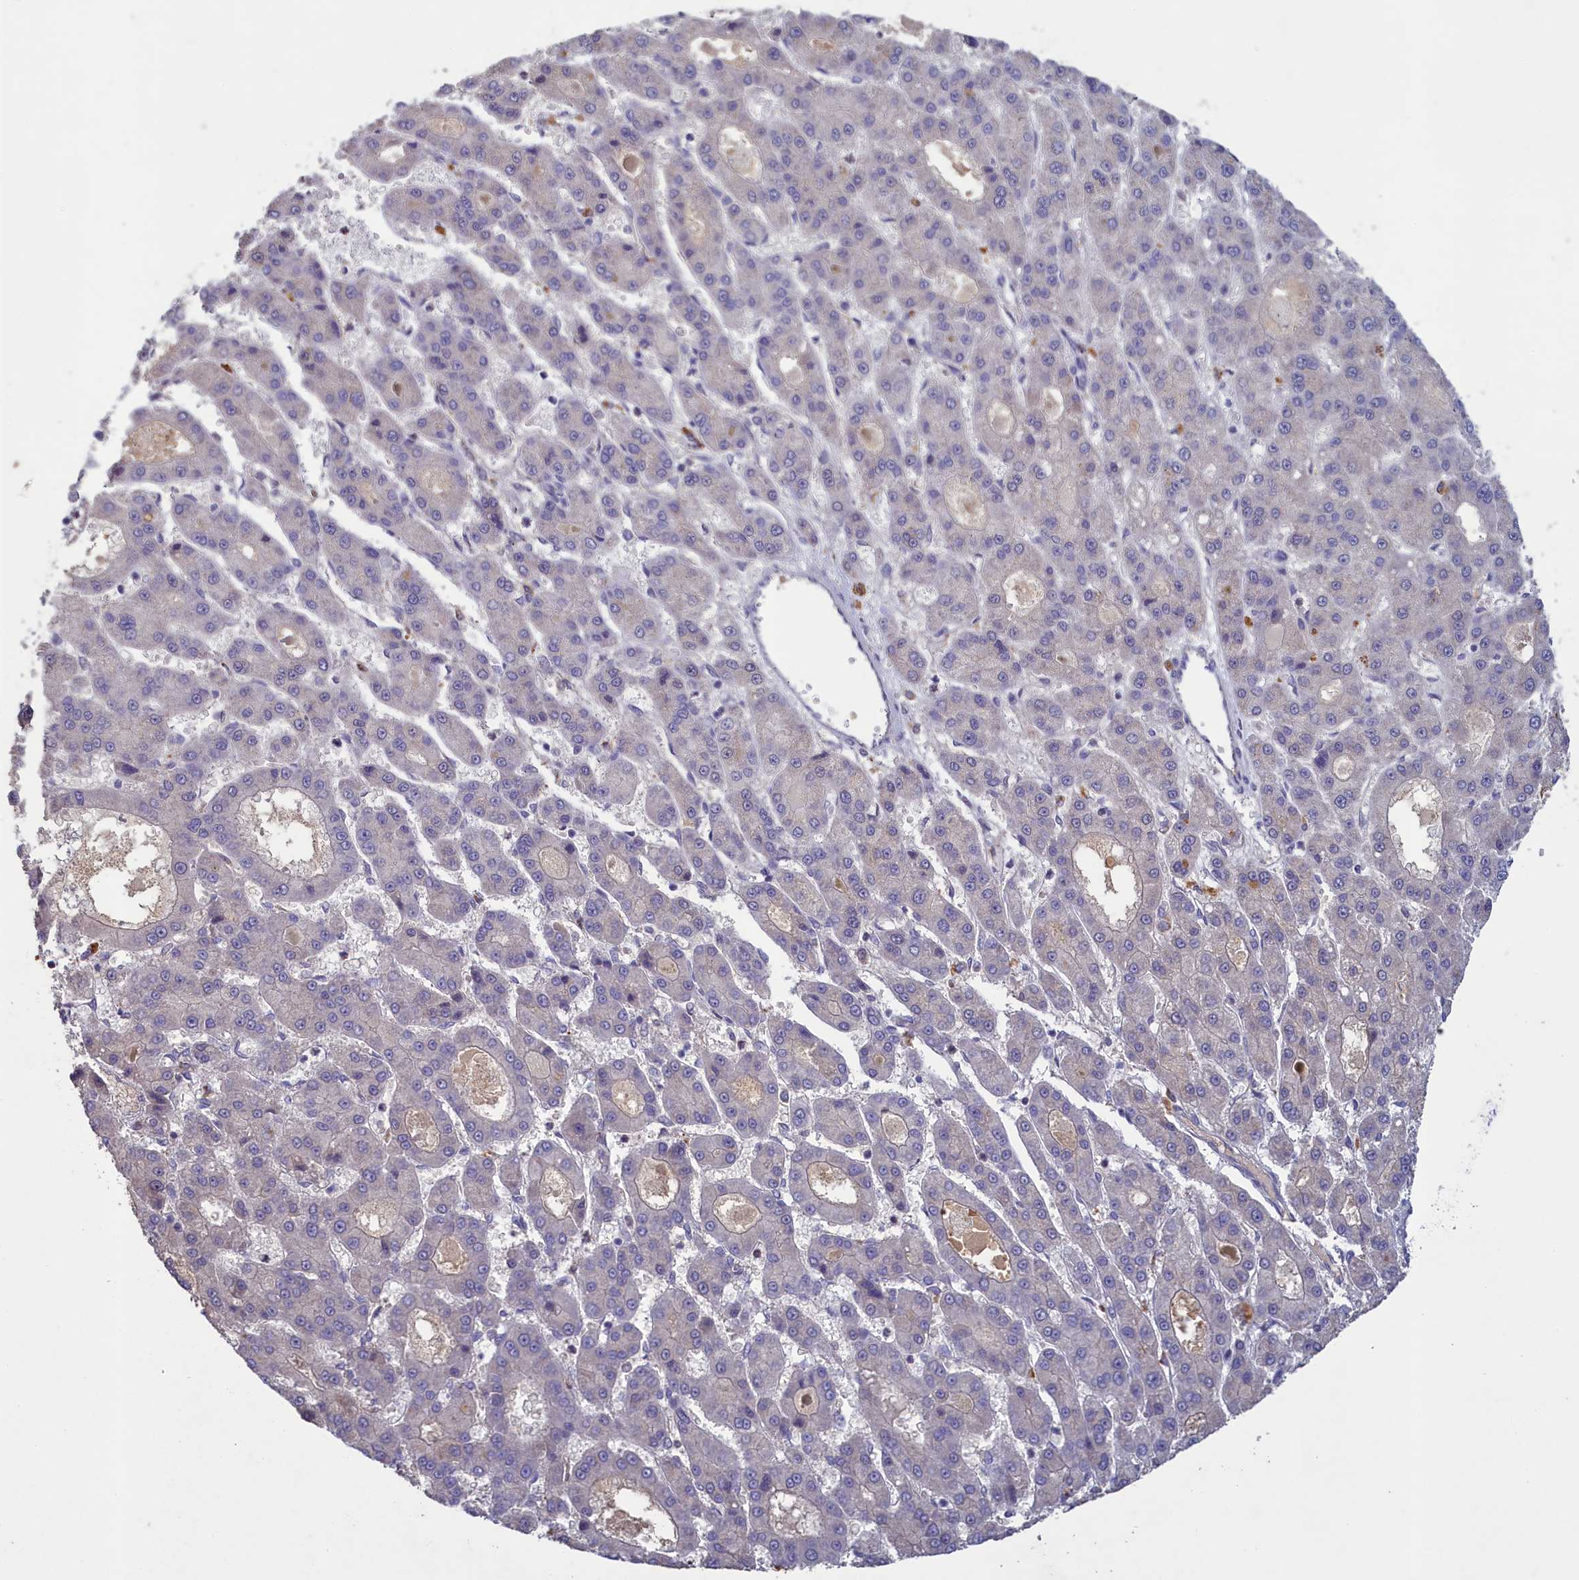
{"staining": {"intensity": "negative", "quantity": "none", "location": "none"}, "tissue": "liver cancer", "cell_type": "Tumor cells", "image_type": "cancer", "snomed": [{"axis": "morphology", "description": "Carcinoma, Hepatocellular, NOS"}, {"axis": "topography", "description": "Liver"}], "caption": "This photomicrograph is of liver hepatocellular carcinoma stained with IHC to label a protein in brown with the nuclei are counter-stained blue. There is no staining in tumor cells.", "gene": "ATF7IP2", "patient": {"sex": "male", "age": 70}}